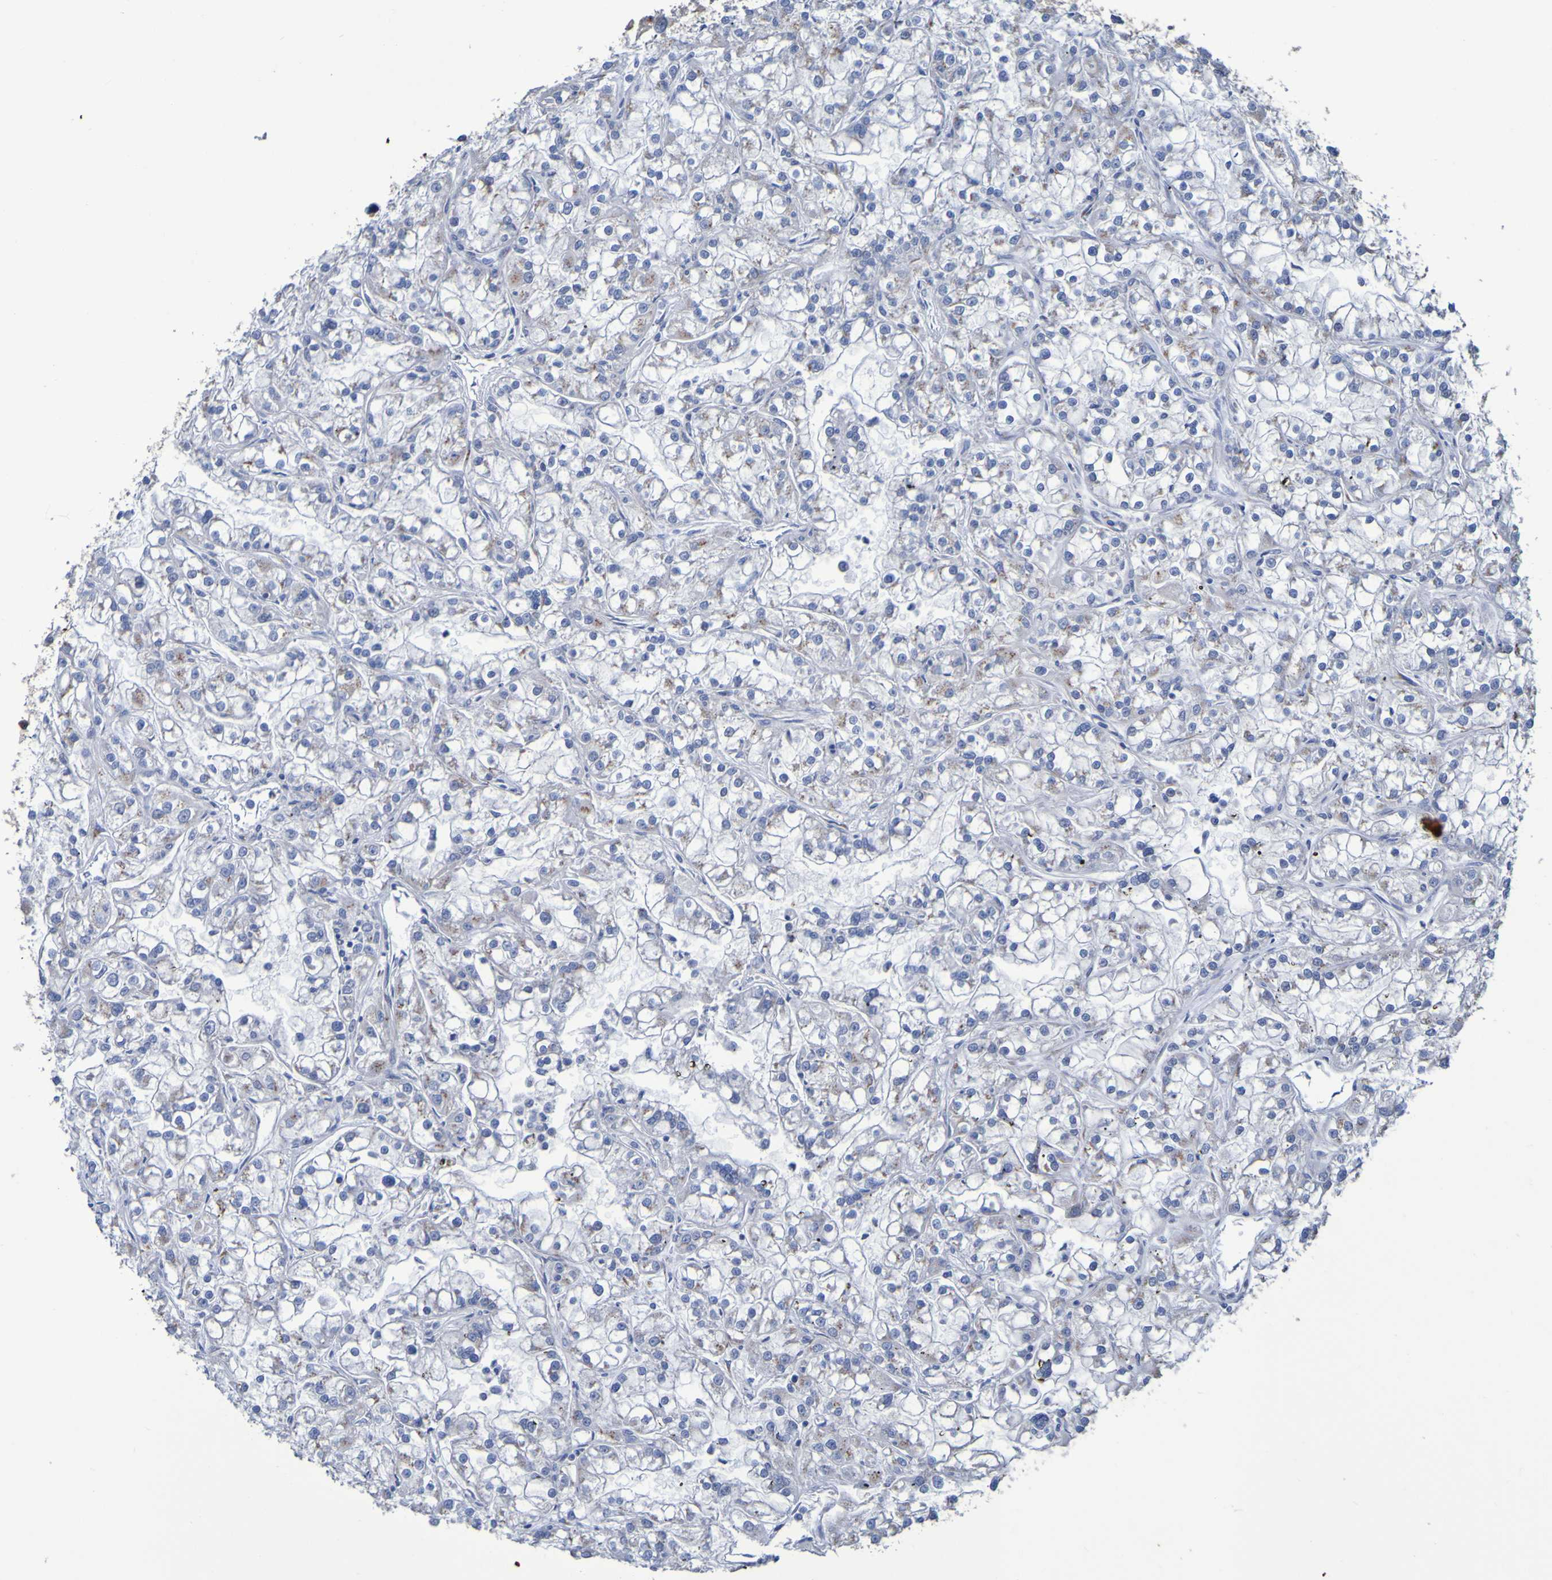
{"staining": {"intensity": "weak", "quantity": "25%-75%", "location": "cytoplasmic/membranous"}, "tissue": "renal cancer", "cell_type": "Tumor cells", "image_type": "cancer", "snomed": [{"axis": "morphology", "description": "Adenocarcinoma, NOS"}, {"axis": "topography", "description": "Kidney"}], "caption": "Renal cancer tissue displays weak cytoplasmic/membranous staining in about 25%-75% of tumor cells, visualized by immunohistochemistry.", "gene": "C11orf24", "patient": {"sex": "female", "age": 52}}